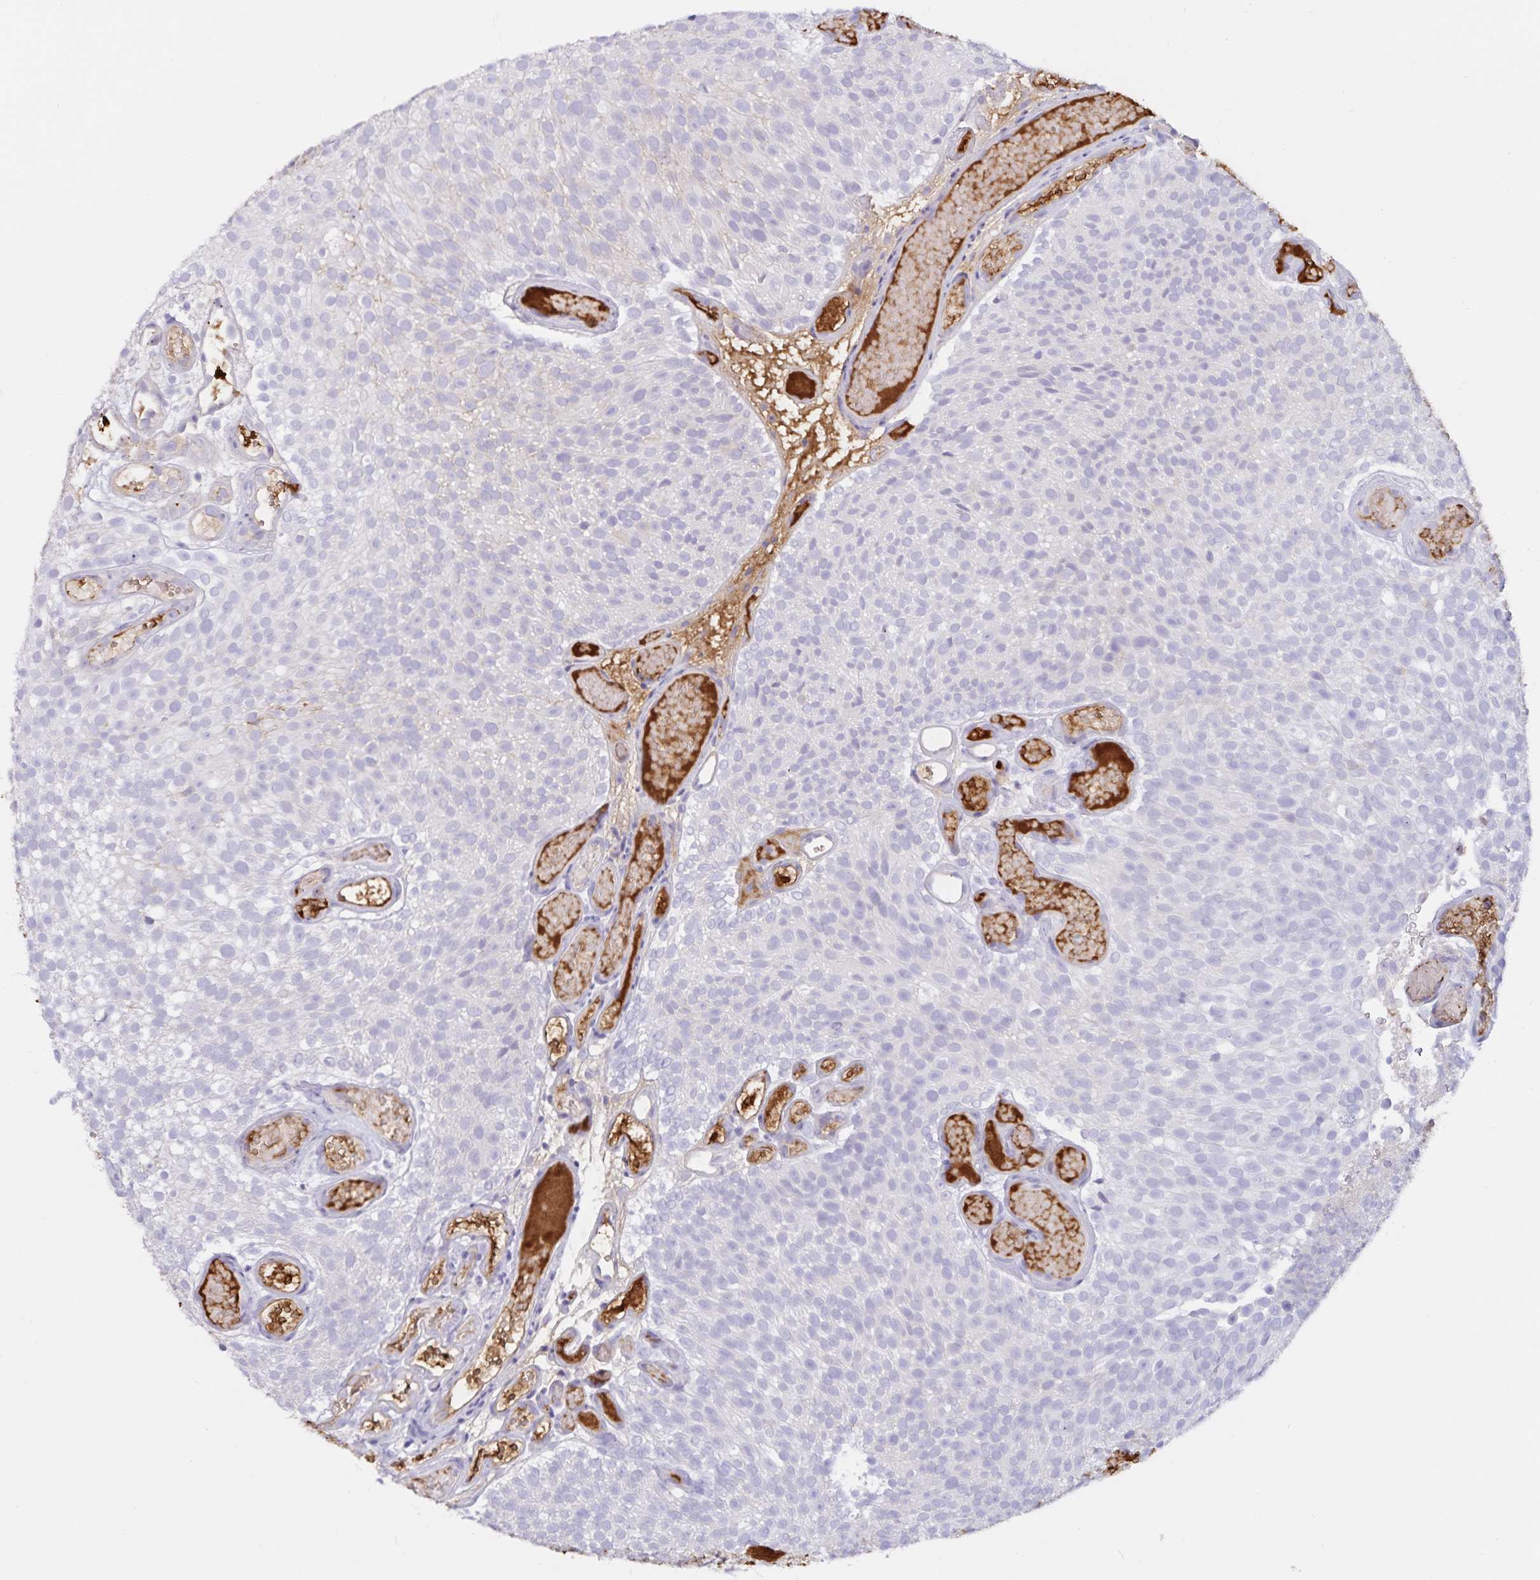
{"staining": {"intensity": "negative", "quantity": "none", "location": "none"}, "tissue": "urothelial cancer", "cell_type": "Tumor cells", "image_type": "cancer", "snomed": [{"axis": "morphology", "description": "Urothelial carcinoma, Low grade"}, {"axis": "topography", "description": "Urinary bladder"}], "caption": "Urothelial cancer was stained to show a protein in brown. There is no significant positivity in tumor cells.", "gene": "FGG", "patient": {"sex": "male", "age": 78}}